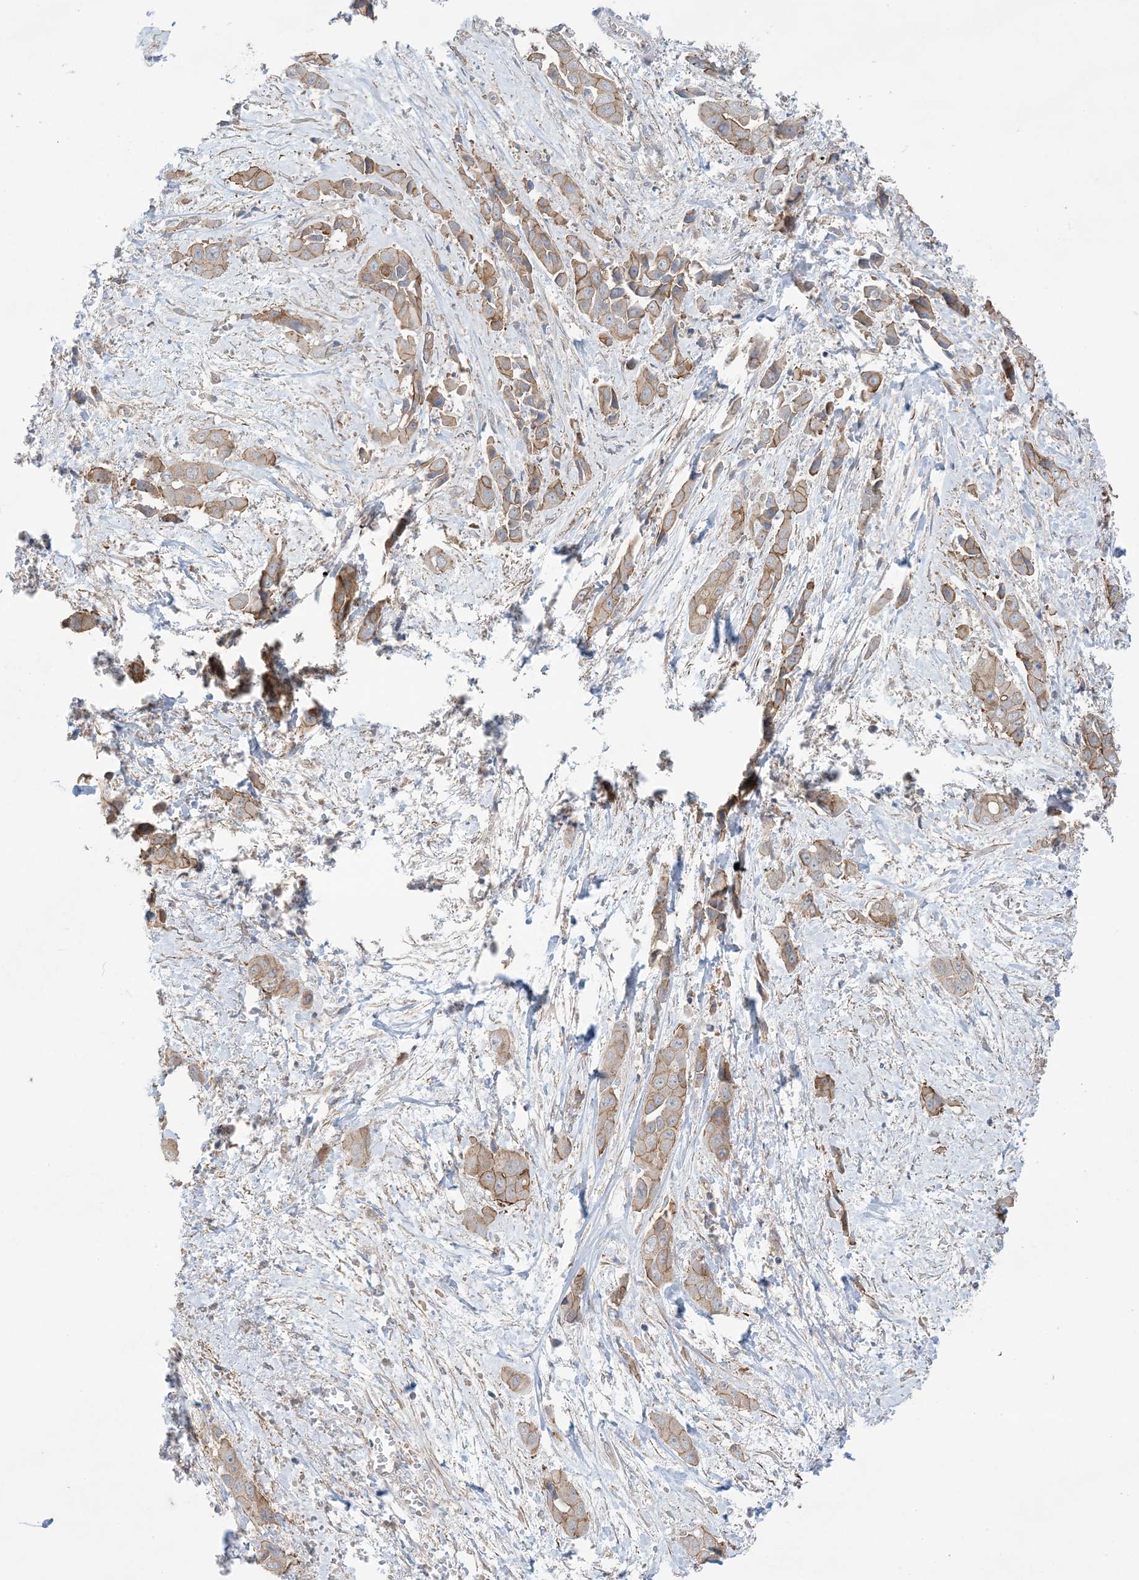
{"staining": {"intensity": "moderate", "quantity": "25%-75%", "location": "cytoplasmic/membranous"}, "tissue": "liver cancer", "cell_type": "Tumor cells", "image_type": "cancer", "snomed": [{"axis": "morphology", "description": "Cholangiocarcinoma"}, {"axis": "topography", "description": "Liver"}], "caption": "Protein expression analysis of human liver cholangiocarcinoma reveals moderate cytoplasmic/membranous staining in about 25%-75% of tumor cells. (DAB = brown stain, brightfield microscopy at high magnification).", "gene": "CCNY", "patient": {"sex": "female", "age": 52}}